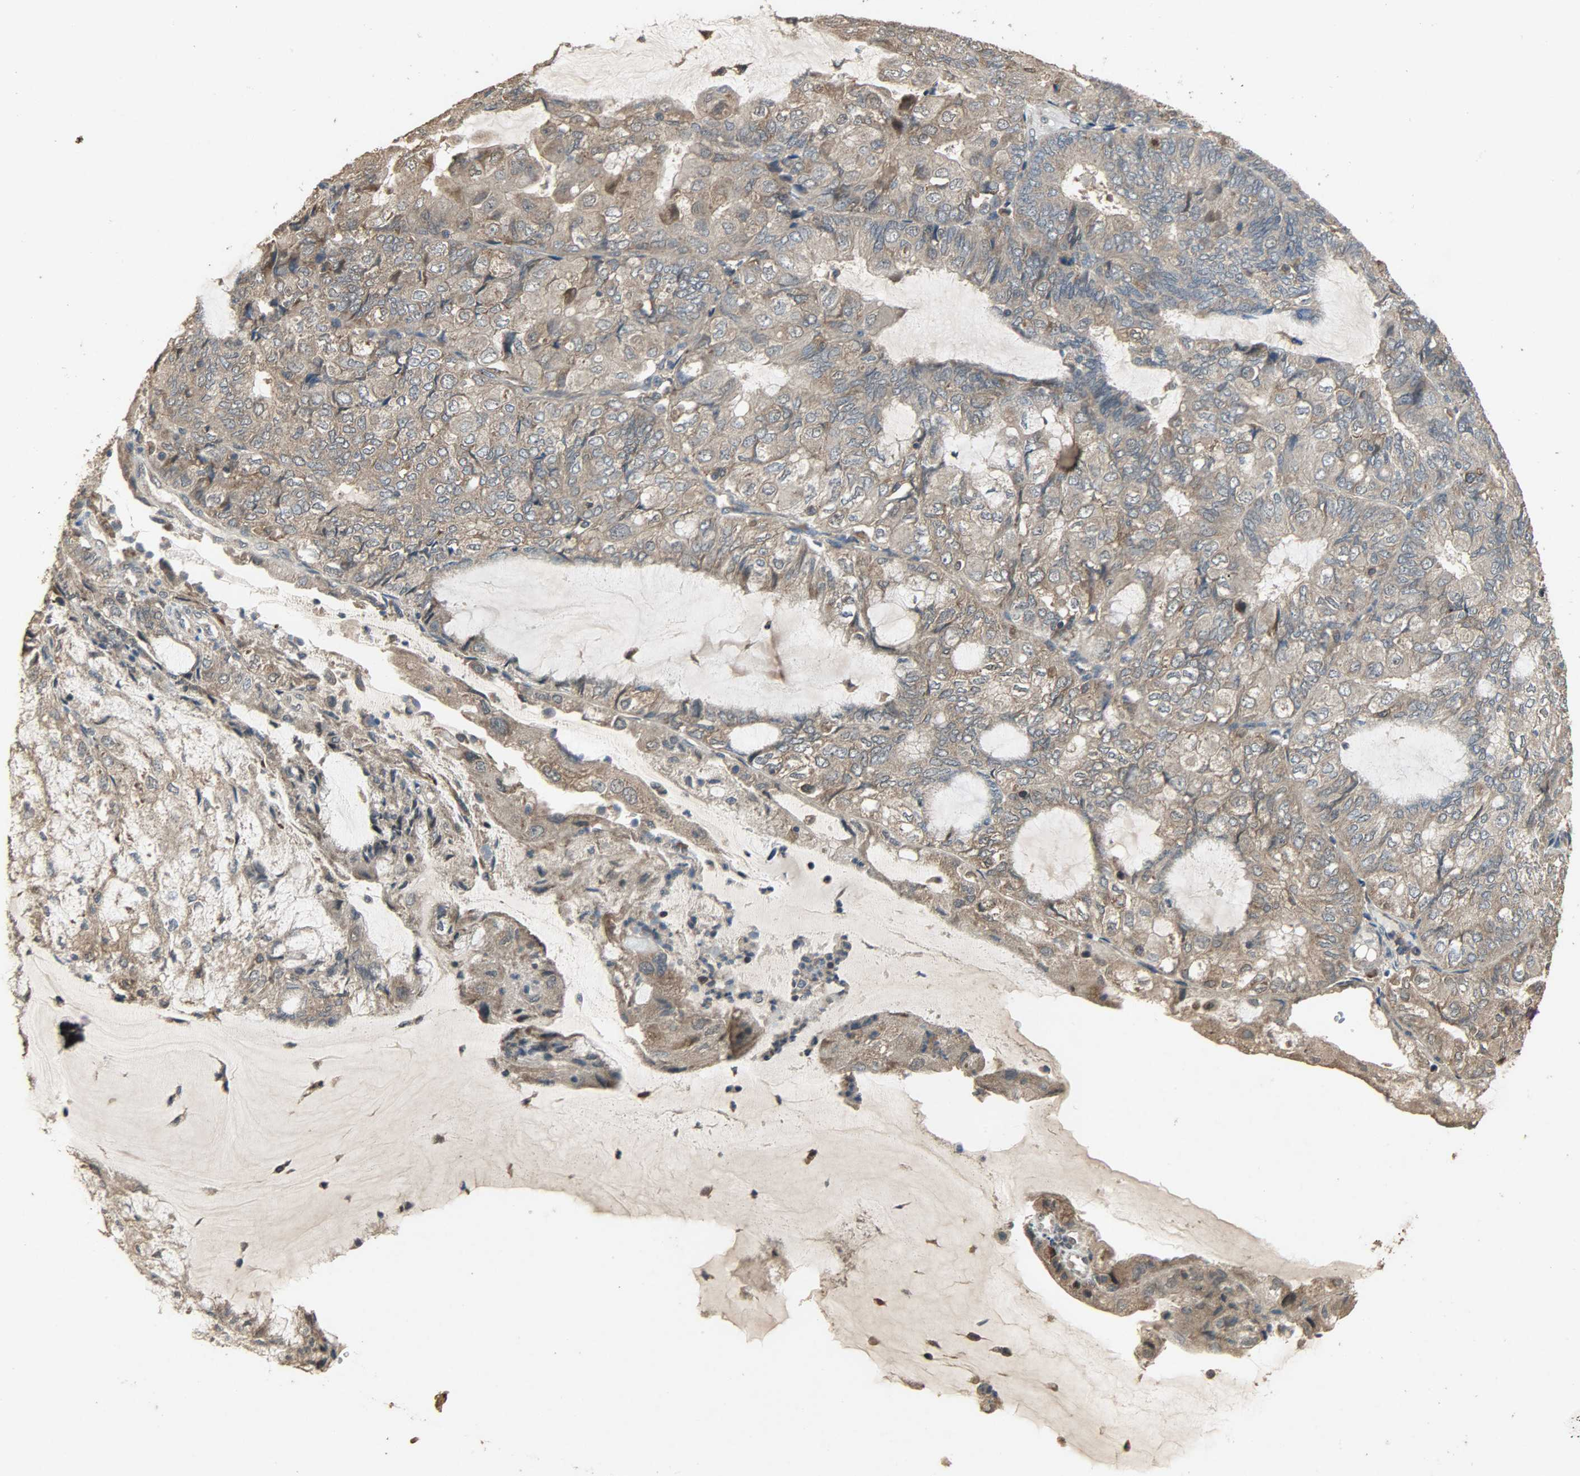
{"staining": {"intensity": "moderate", "quantity": ">75%", "location": "cytoplasmic/membranous"}, "tissue": "endometrial cancer", "cell_type": "Tumor cells", "image_type": "cancer", "snomed": [{"axis": "morphology", "description": "Adenocarcinoma, NOS"}, {"axis": "topography", "description": "Endometrium"}], "caption": "Human endometrial cancer (adenocarcinoma) stained with a protein marker displays moderate staining in tumor cells.", "gene": "CDKN2C", "patient": {"sex": "female", "age": 81}}